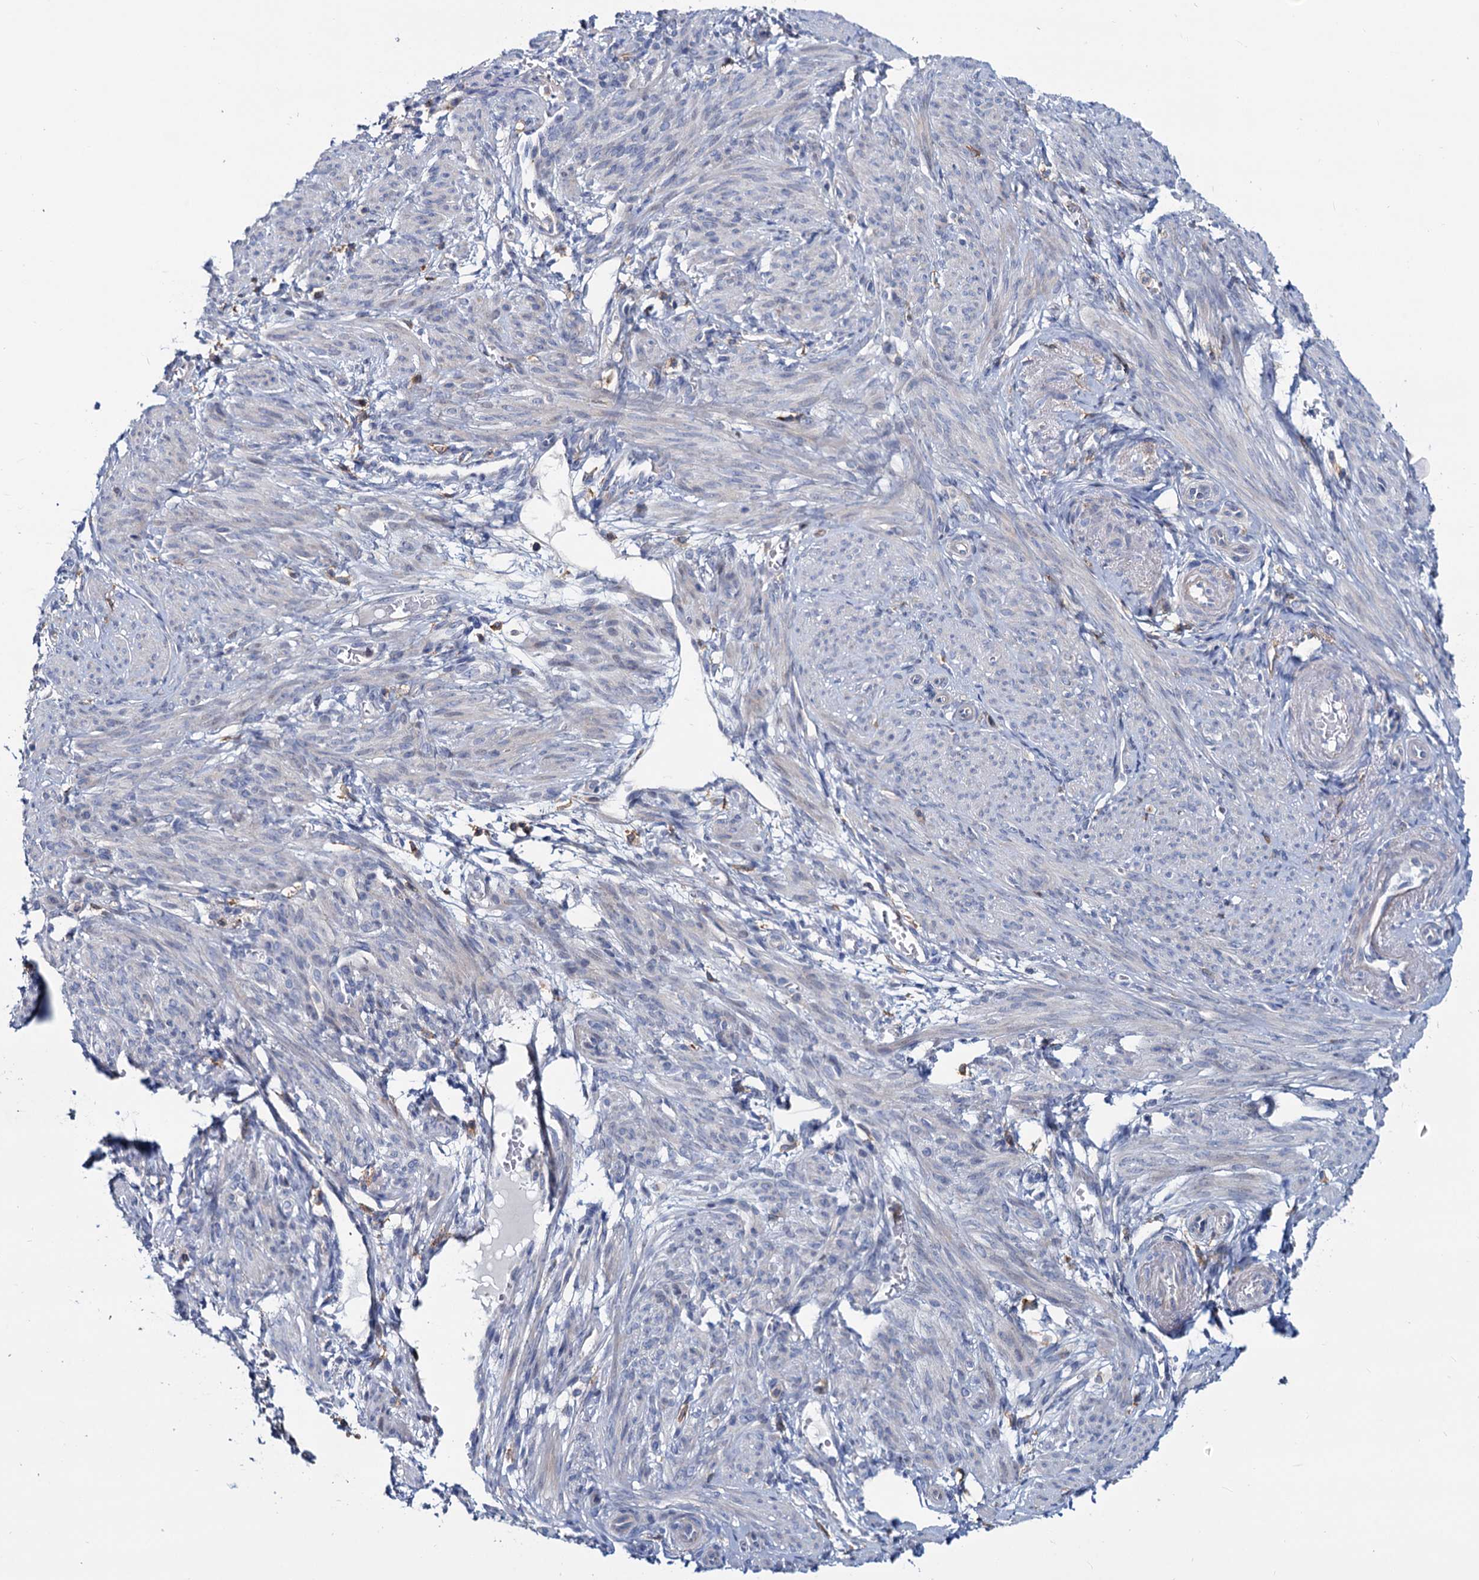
{"staining": {"intensity": "negative", "quantity": "none", "location": "none"}, "tissue": "smooth muscle", "cell_type": "Smooth muscle cells", "image_type": "normal", "snomed": [{"axis": "morphology", "description": "Normal tissue, NOS"}, {"axis": "topography", "description": "Smooth muscle"}], "caption": "An immunohistochemistry histopathology image of unremarkable smooth muscle is shown. There is no staining in smooth muscle cells of smooth muscle. (DAB immunohistochemistry, high magnification).", "gene": "LRCH4", "patient": {"sex": "female", "age": 39}}